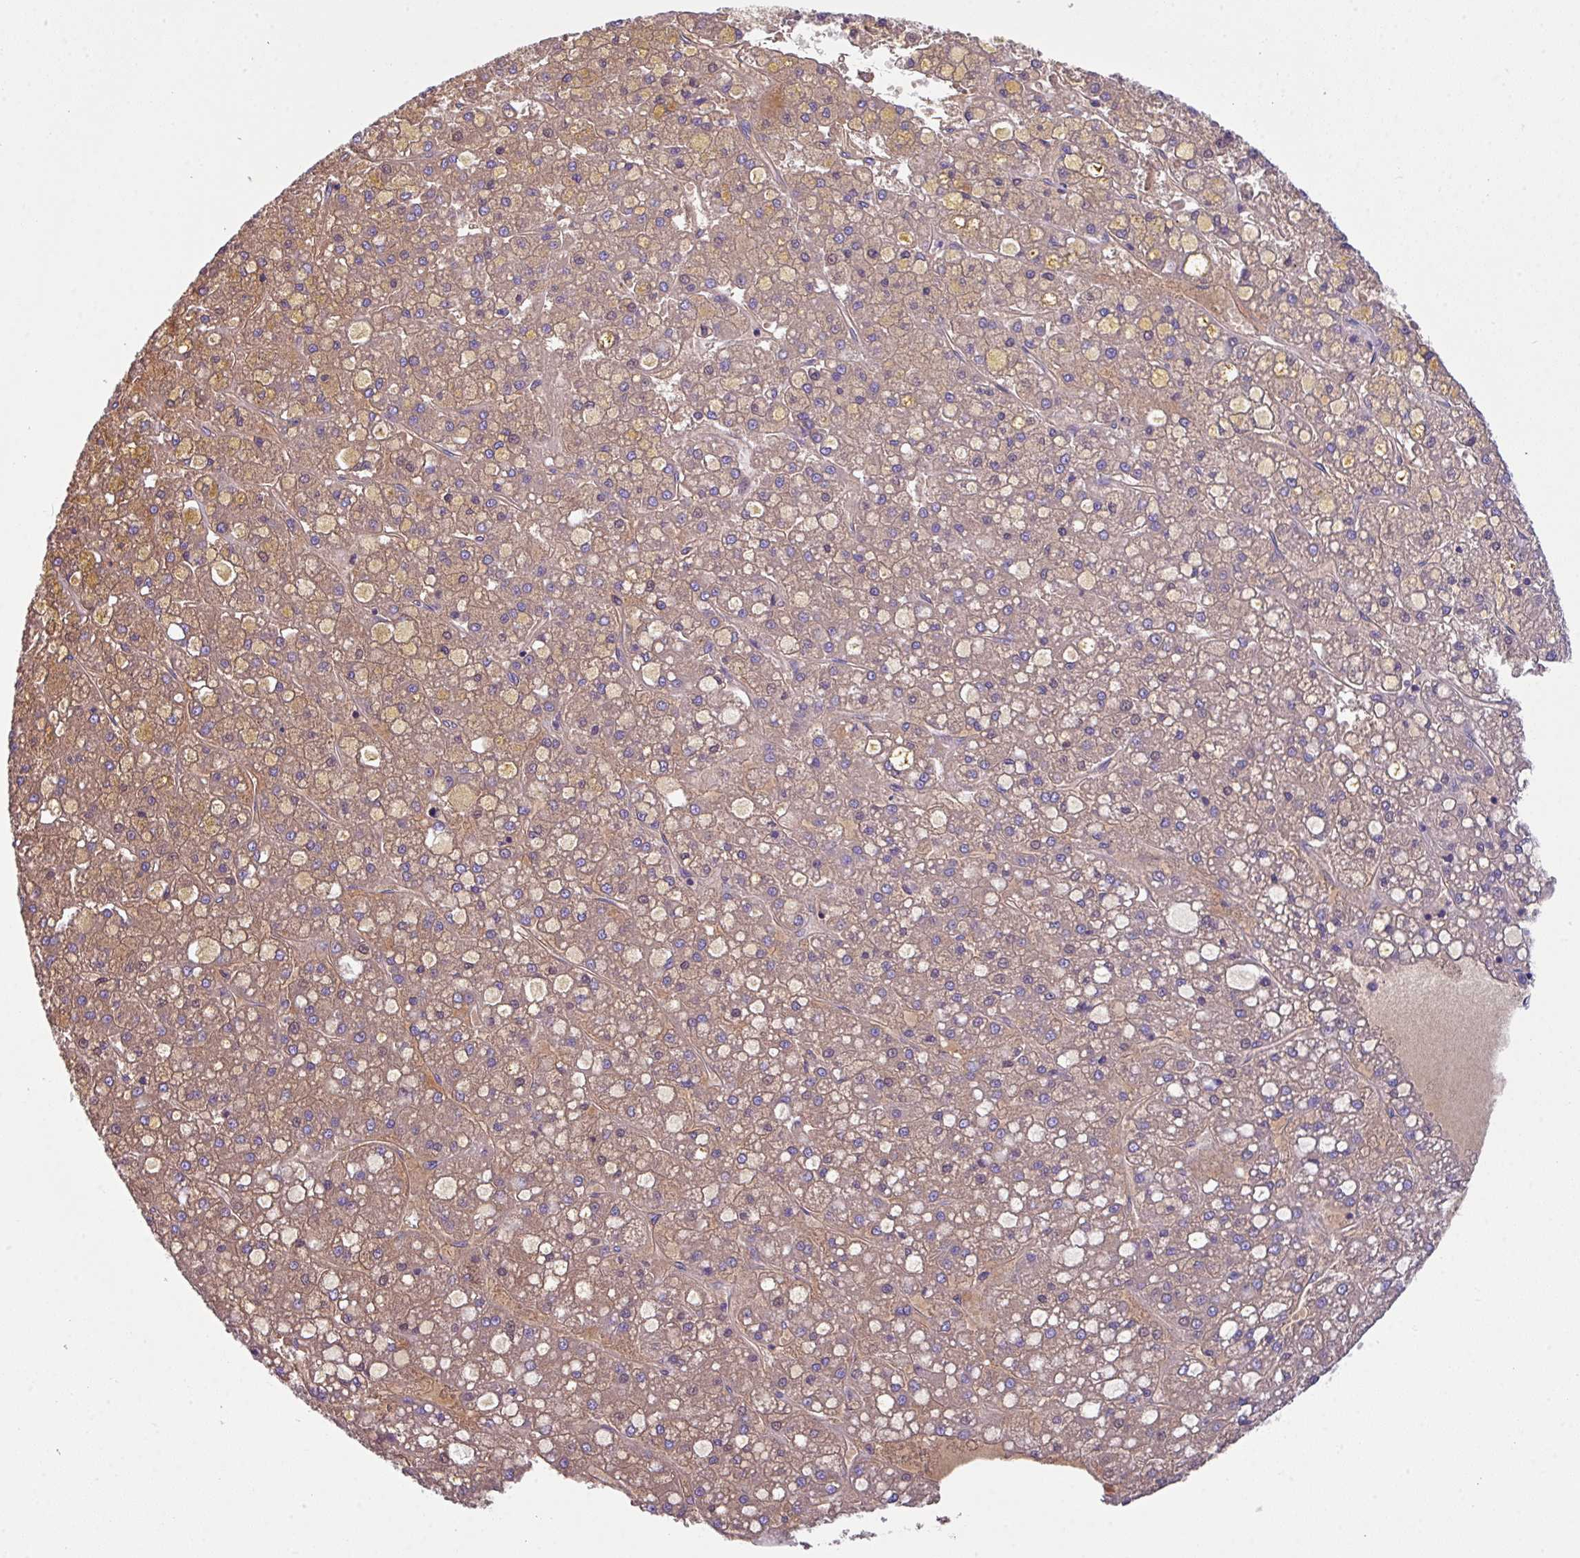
{"staining": {"intensity": "moderate", "quantity": ">75%", "location": "cytoplasmic/membranous"}, "tissue": "liver cancer", "cell_type": "Tumor cells", "image_type": "cancer", "snomed": [{"axis": "morphology", "description": "Carcinoma, Hepatocellular, NOS"}, {"axis": "topography", "description": "Liver"}], "caption": "This is a photomicrograph of IHC staining of hepatocellular carcinoma (liver), which shows moderate positivity in the cytoplasmic/membranous of tumor cells.", "gene": "DNAL1", "patient": {"sex": "male", "age": 67}}